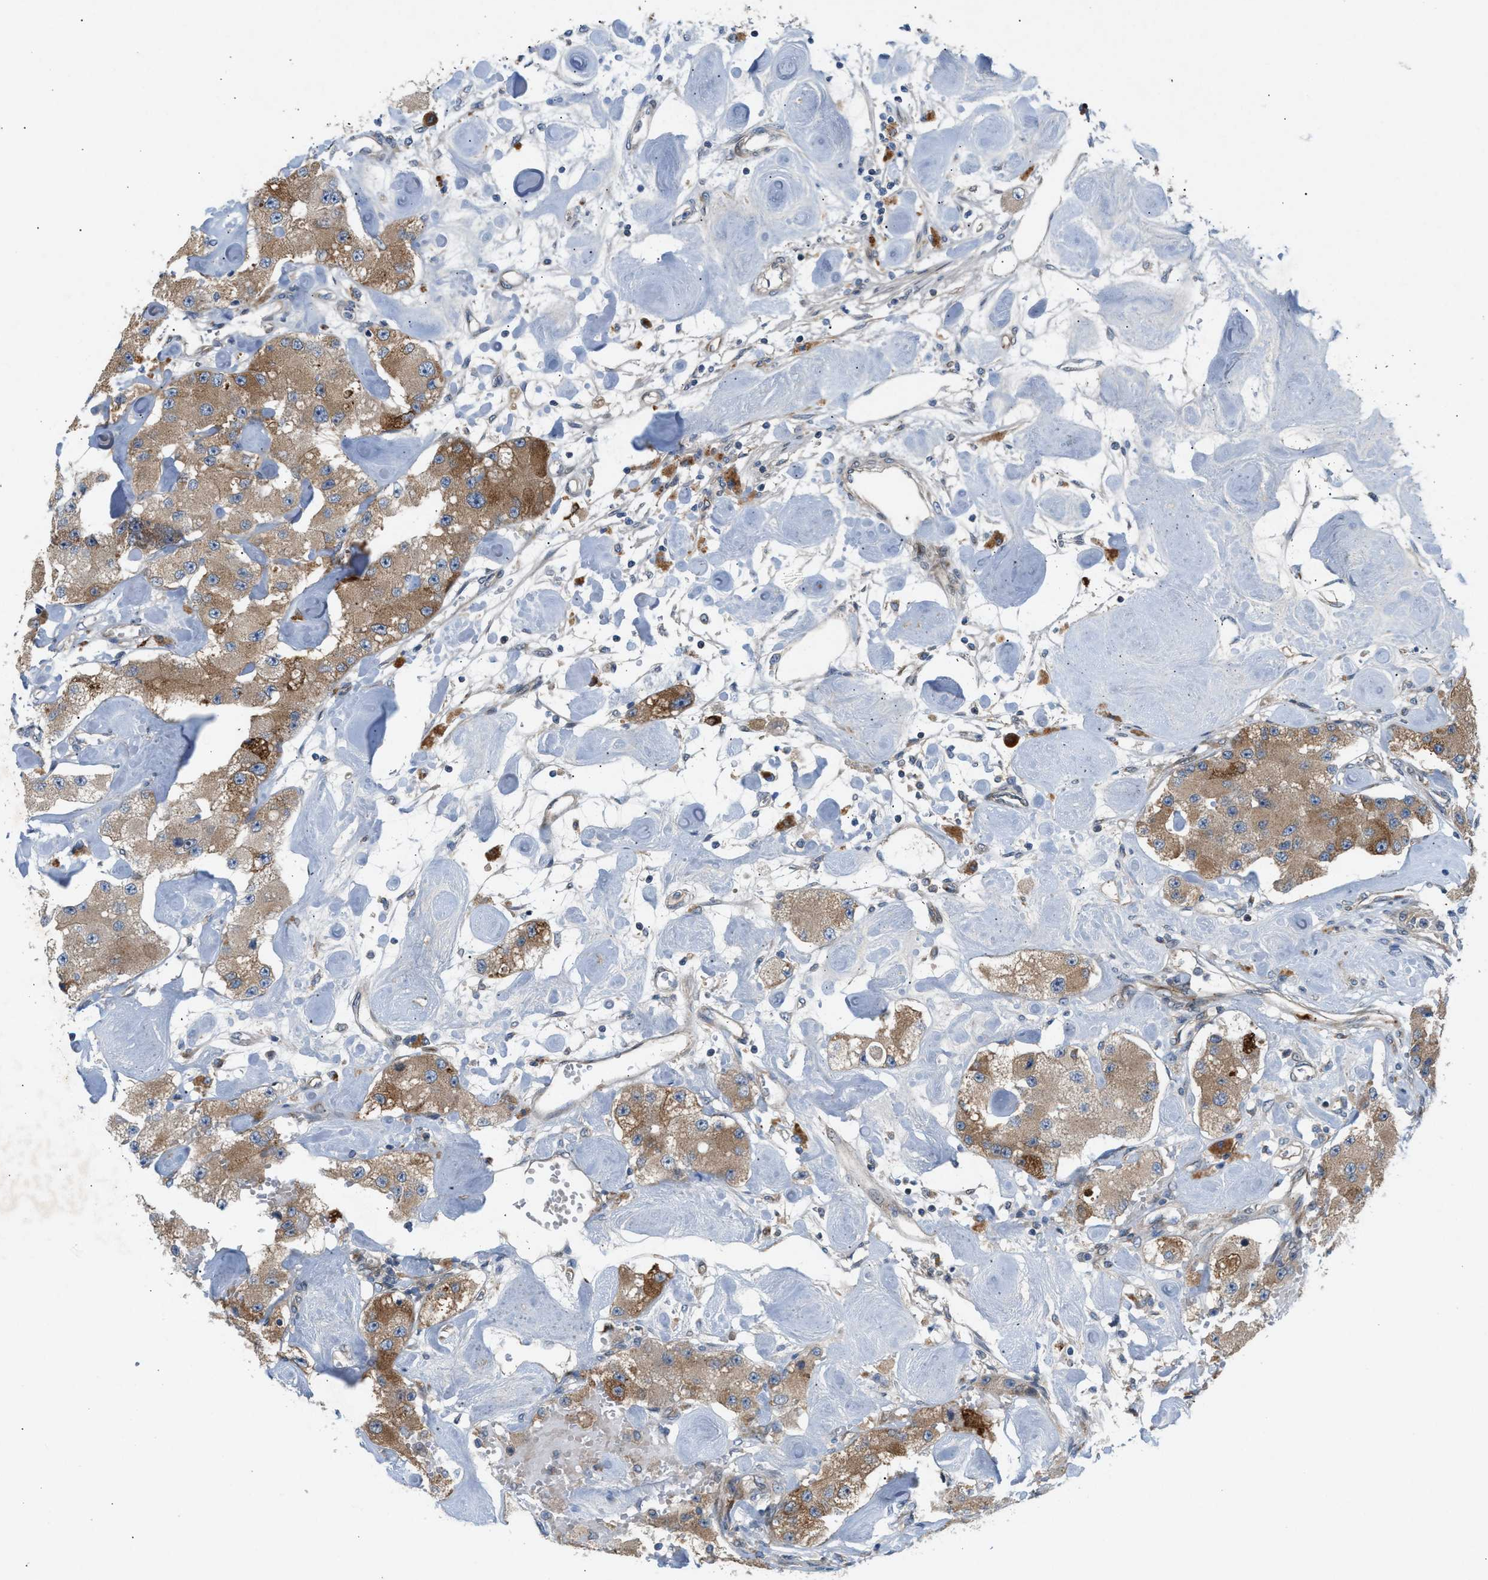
{"staining": {"intensity": "moderate", "quantity": ">75%", "location": "cytoplasmic/membranous"}, "tissue": "carcinoid", "cell_type": "Tumor cells", "image_type": "cancer", "snomed": [{"axis": "morphology", "description": "Carcinoid, malignant, NOS"}, {"axis": "topography", "description": "Pancreas"}], "caption": "Approximately >75% of tumor cells in human carcinoid reveal moderate cytoplasmic/membranous protein positivity as visualized by brown immunohistochemical staining.", "gene": "CYB5D1", "patient": {"sex": "male", "age": 41}}